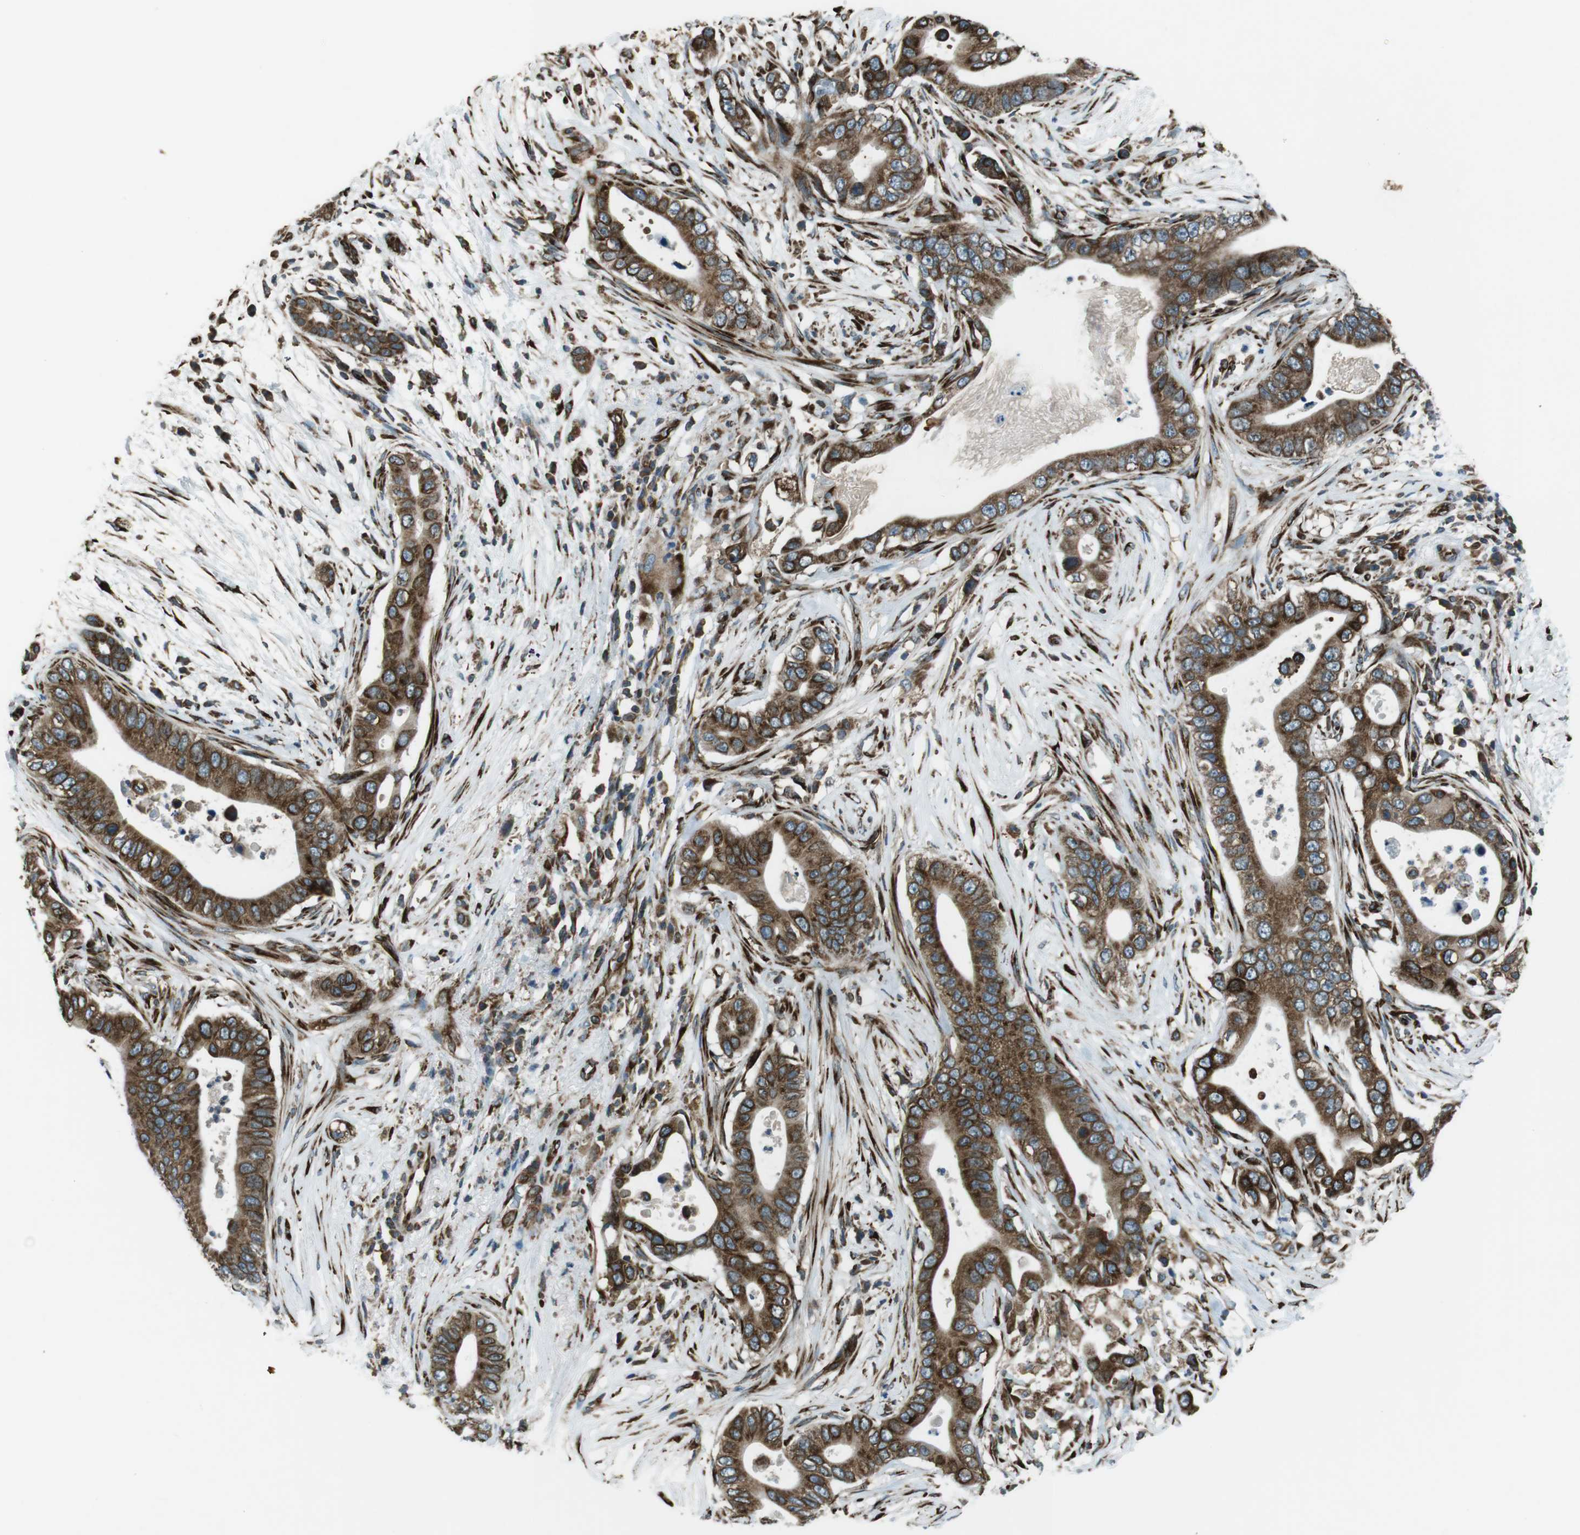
{"staining": {"intensity": "strong", "quantity": ">75%", "location": "cytoplasmic/membranous"}, "tissue": "pancreatic cancer", "cell_type": "Tumor cells", "image_type": "cancer", "snomed": [{"axis": "morphology", "description": "Adenocarcinoma, NOS"}, {"axis": "topography", "description": "Pancreas"}], "caption": "Brown immunohistochemical staining in human pancreatic adenocarcinoma exhibits strong cytoplasmic/membranous positivity in about >75% of tumor cells. (DAB (3,3'-diaminobenzidine) = brown stain, brightfield microscopy at high magnification).", "gene": "KTN1", "patient": {"sex": "male", "age": 77}}